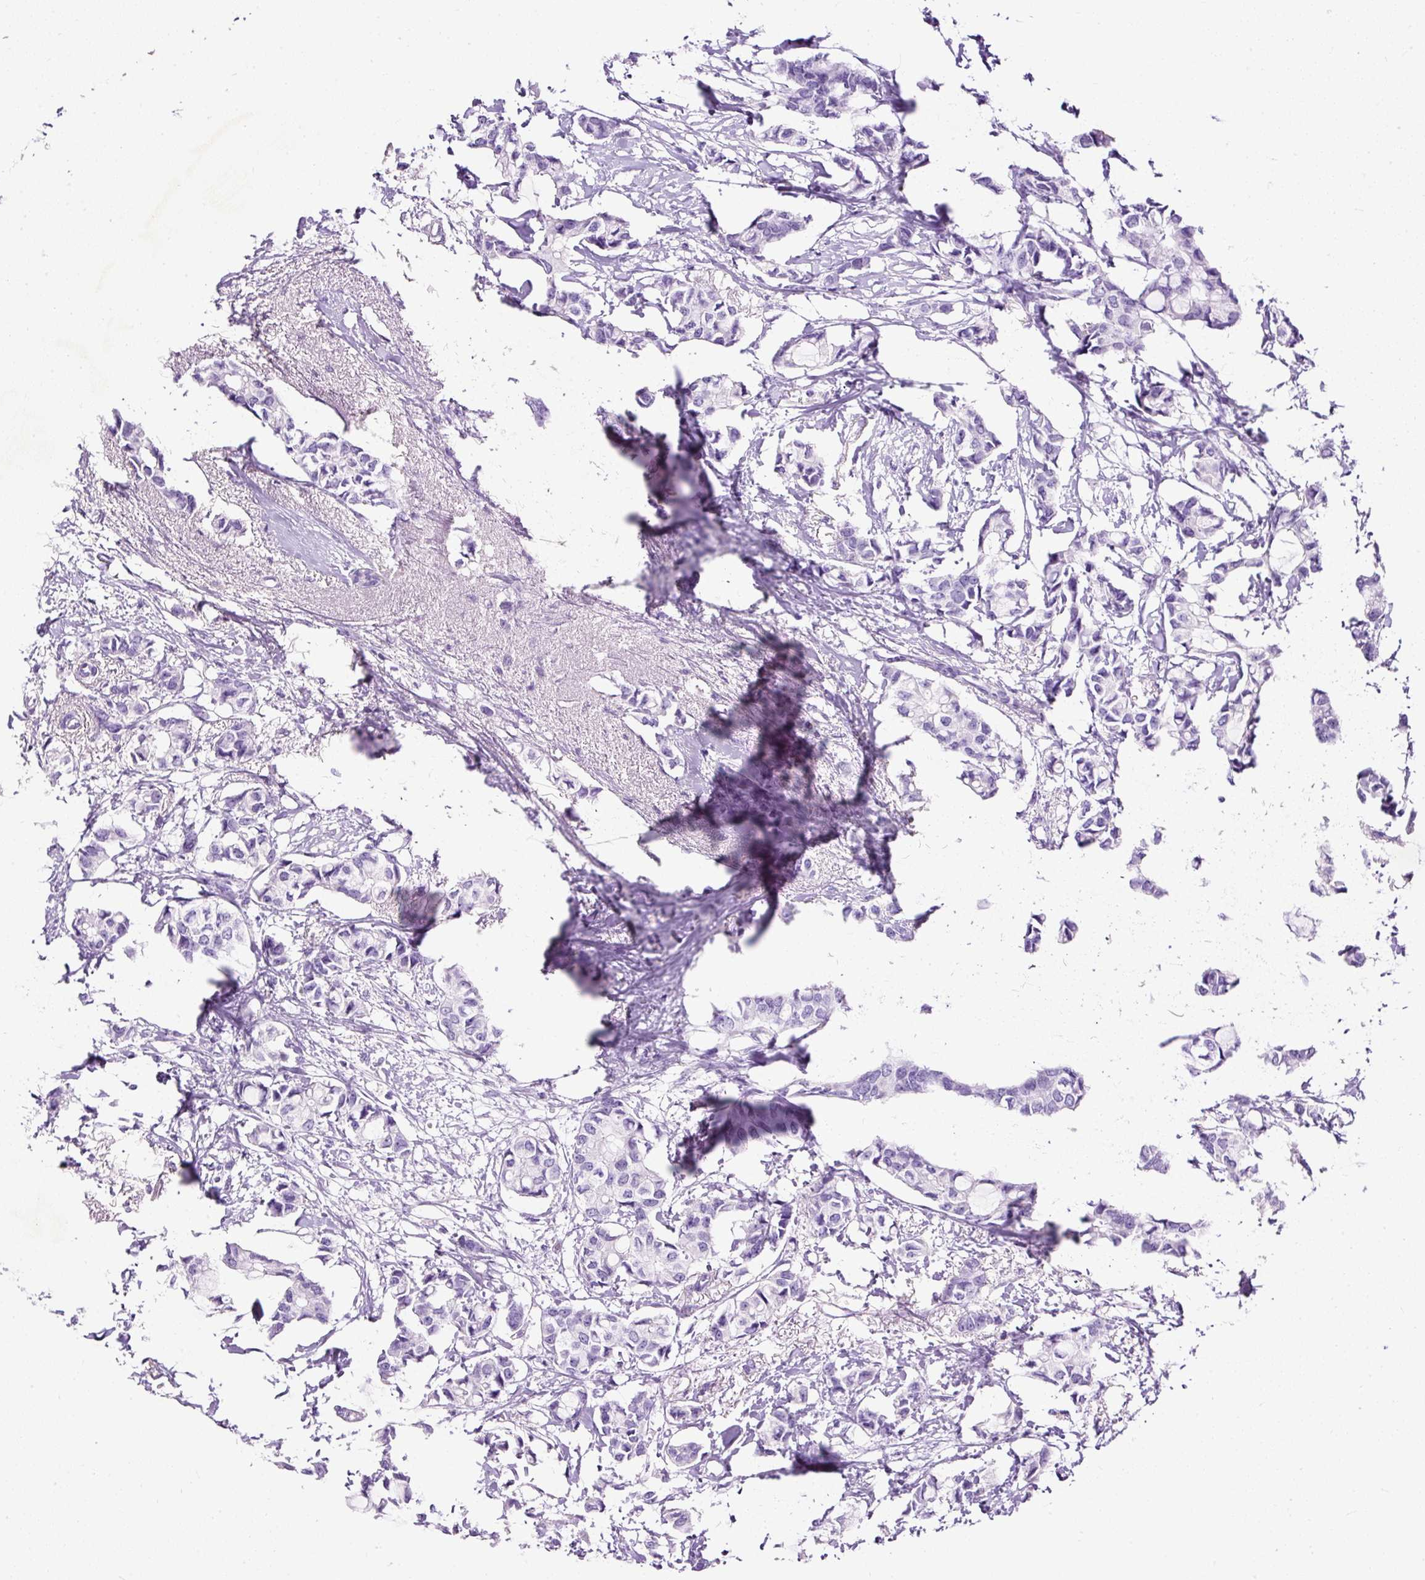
{"staining": {"intensity": "negative", "quantity": "none", "location": "none"}, "tissue": "breast cancer", "cell_type": "Tumor cells", "image_type": "cancer", "snomed": [{"axis": "morphology", "description": "Duct carcinoma"}, {"axis": "topography", "description": "Breast"}], "caption": "This is an immunohistochemistry histopathology image of breast cancer. There is no positivity in tumor cells.", "gene": "STOX2", "patient": {"sex": "female", "age": 73}}